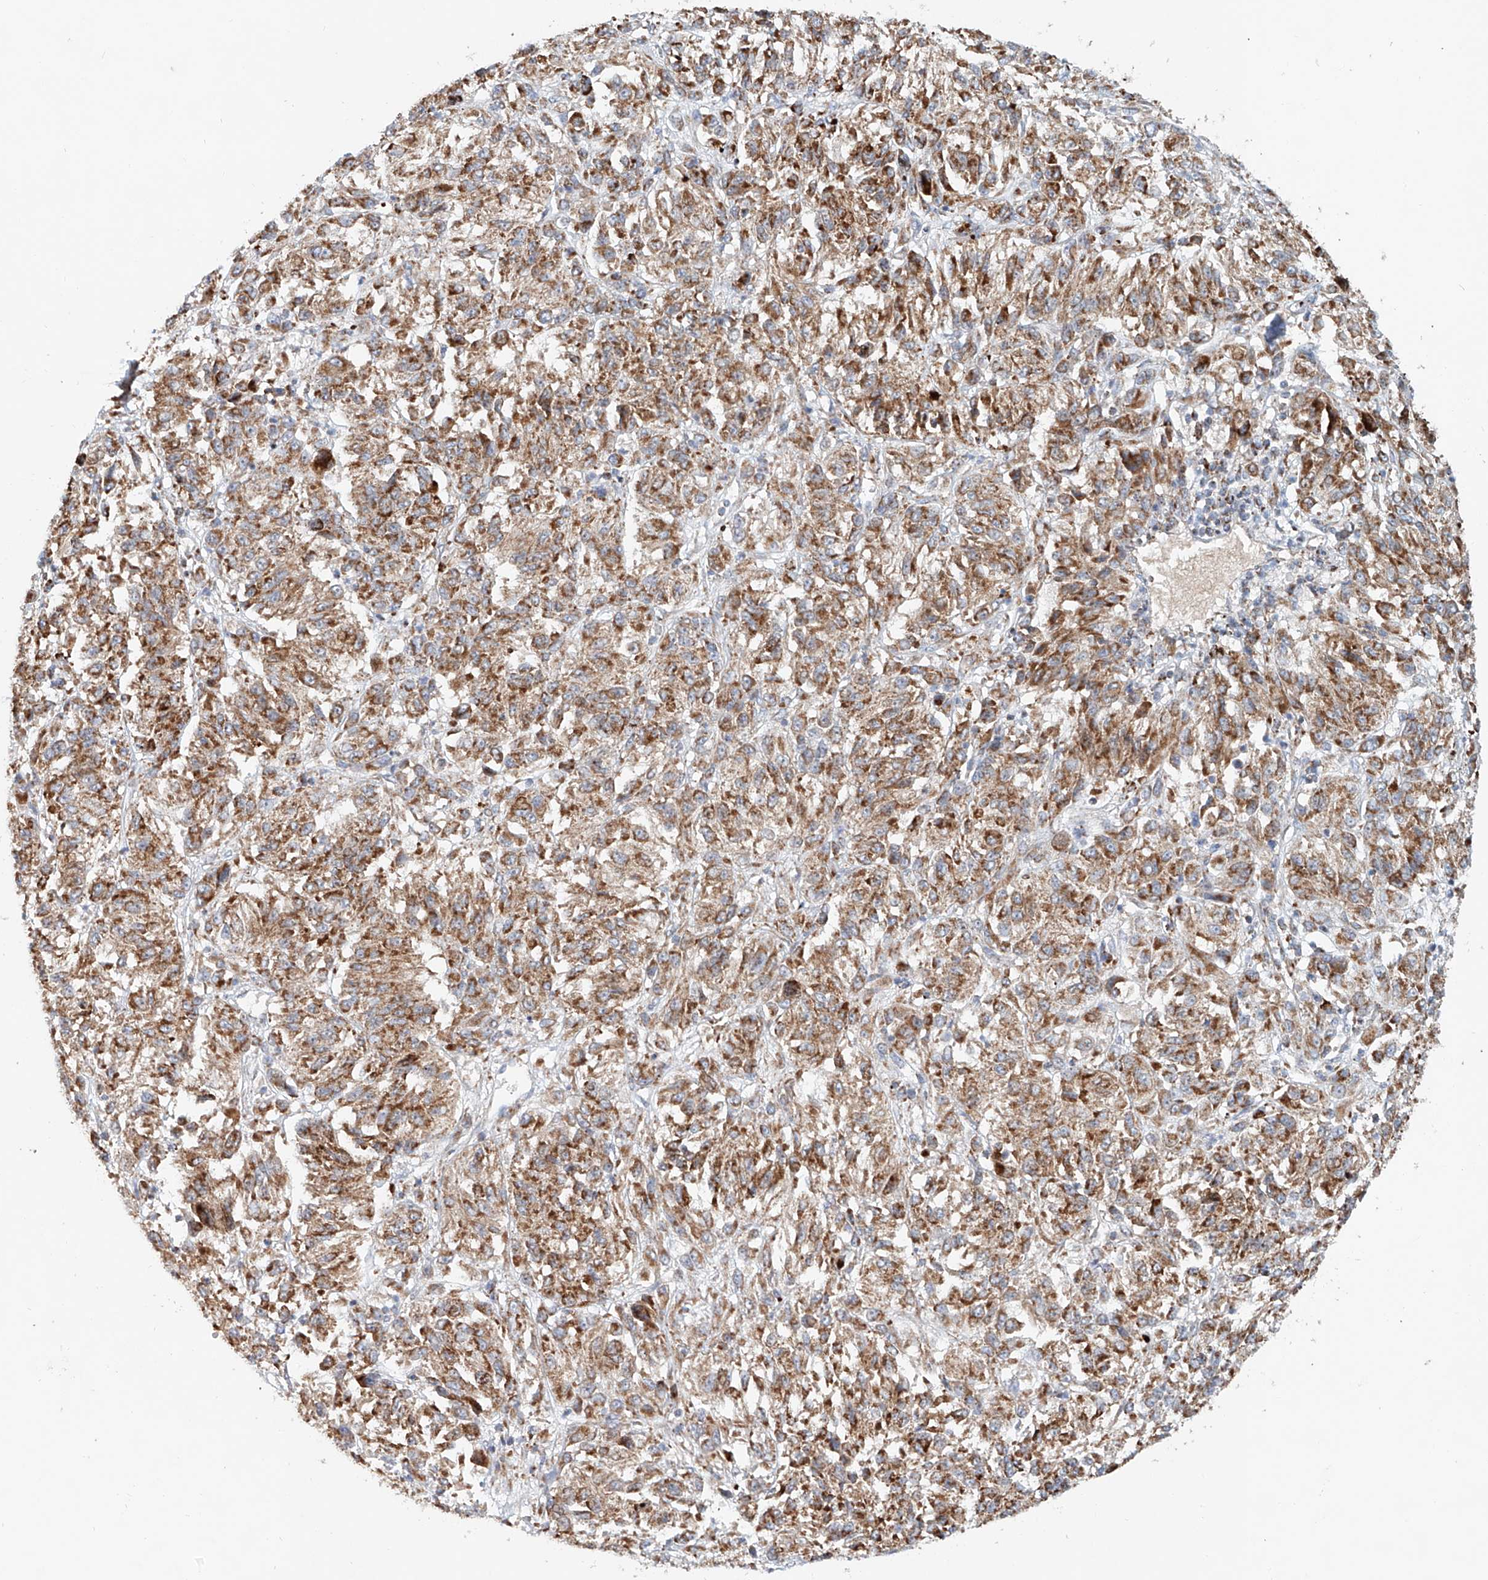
{"staining": {"intensity": "moderate", "quantity": ">75%", "location": "cytoplasmic/membranous"}, "tissue": "melanoma", "cell_type": "Tumor cells", "image_type": "cancer", "snomed": [{"axis": "morphology", "description": "Malignant melanoma, Metastatic site"}, {"axis": "topography", "description": "Lung"}], "caption": "Malignant melanoma (metastatic site) stained with a brown dye exhibits moderate cytoplasmic/membranous positive positivity in approximately >75% of tumor cells.", "gene": "CARD10", "patient": {"sex": "male", "age": 64}}